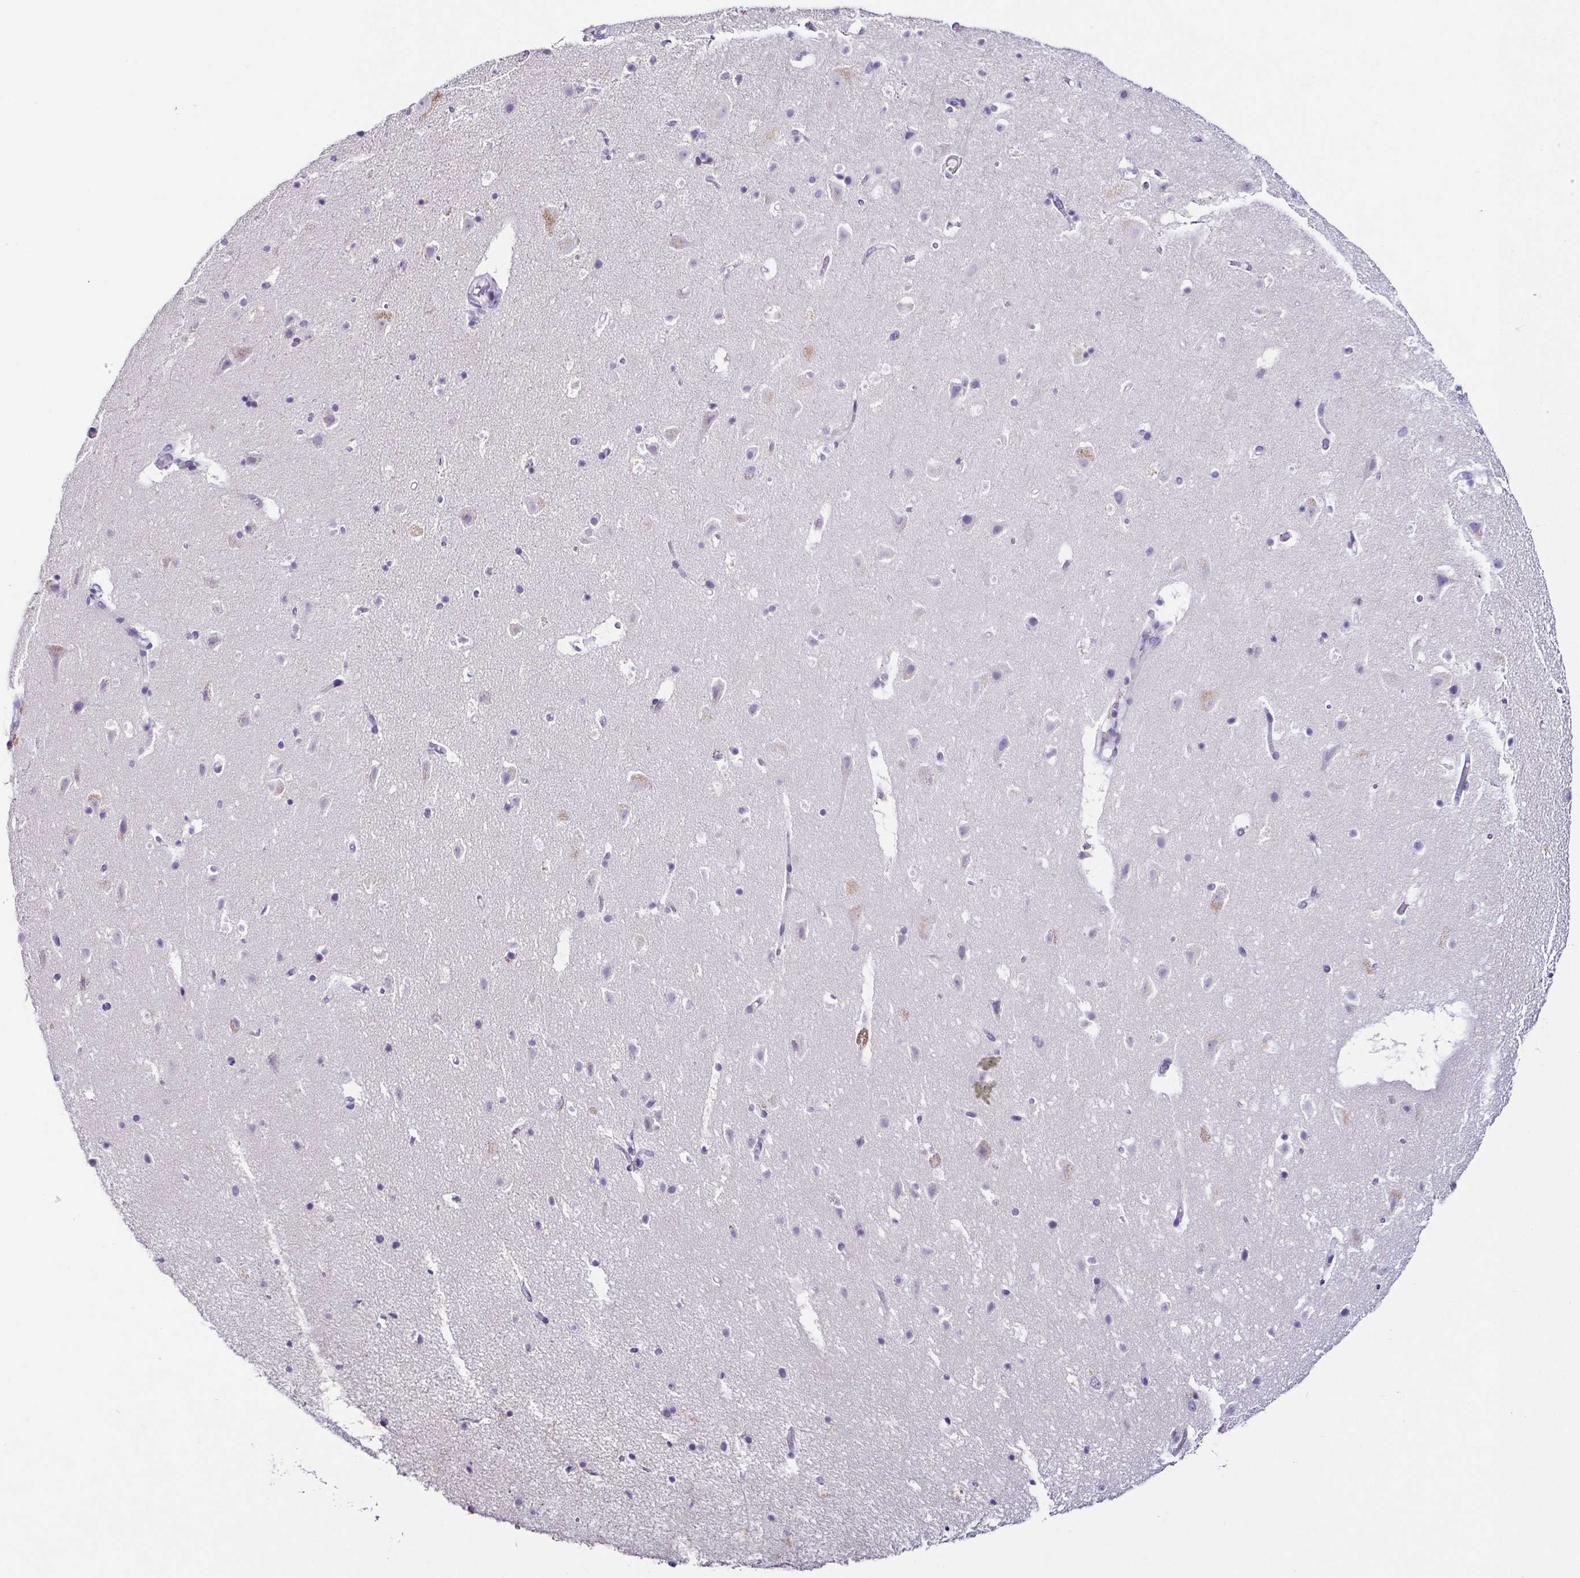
{"staining": {"intensity": "negative", "quantity": "none", "location": "none"}, "tissue": "cerebral cortex", "cell_type": "Endothelial cells", "image_type": "normal", "snomed": [{"axis": "morphology", "description": "Normal tissue, NOS"}, {"axis": "topography", "description": "Cerebral cortex"}], "caption": "This is an immunohistochemistry (IHC) image of unremarkable cerebral cortex. There is no expression in endothelial cells.", "gene": "TP73", "patient": {"sex": "female", "age": 42}}